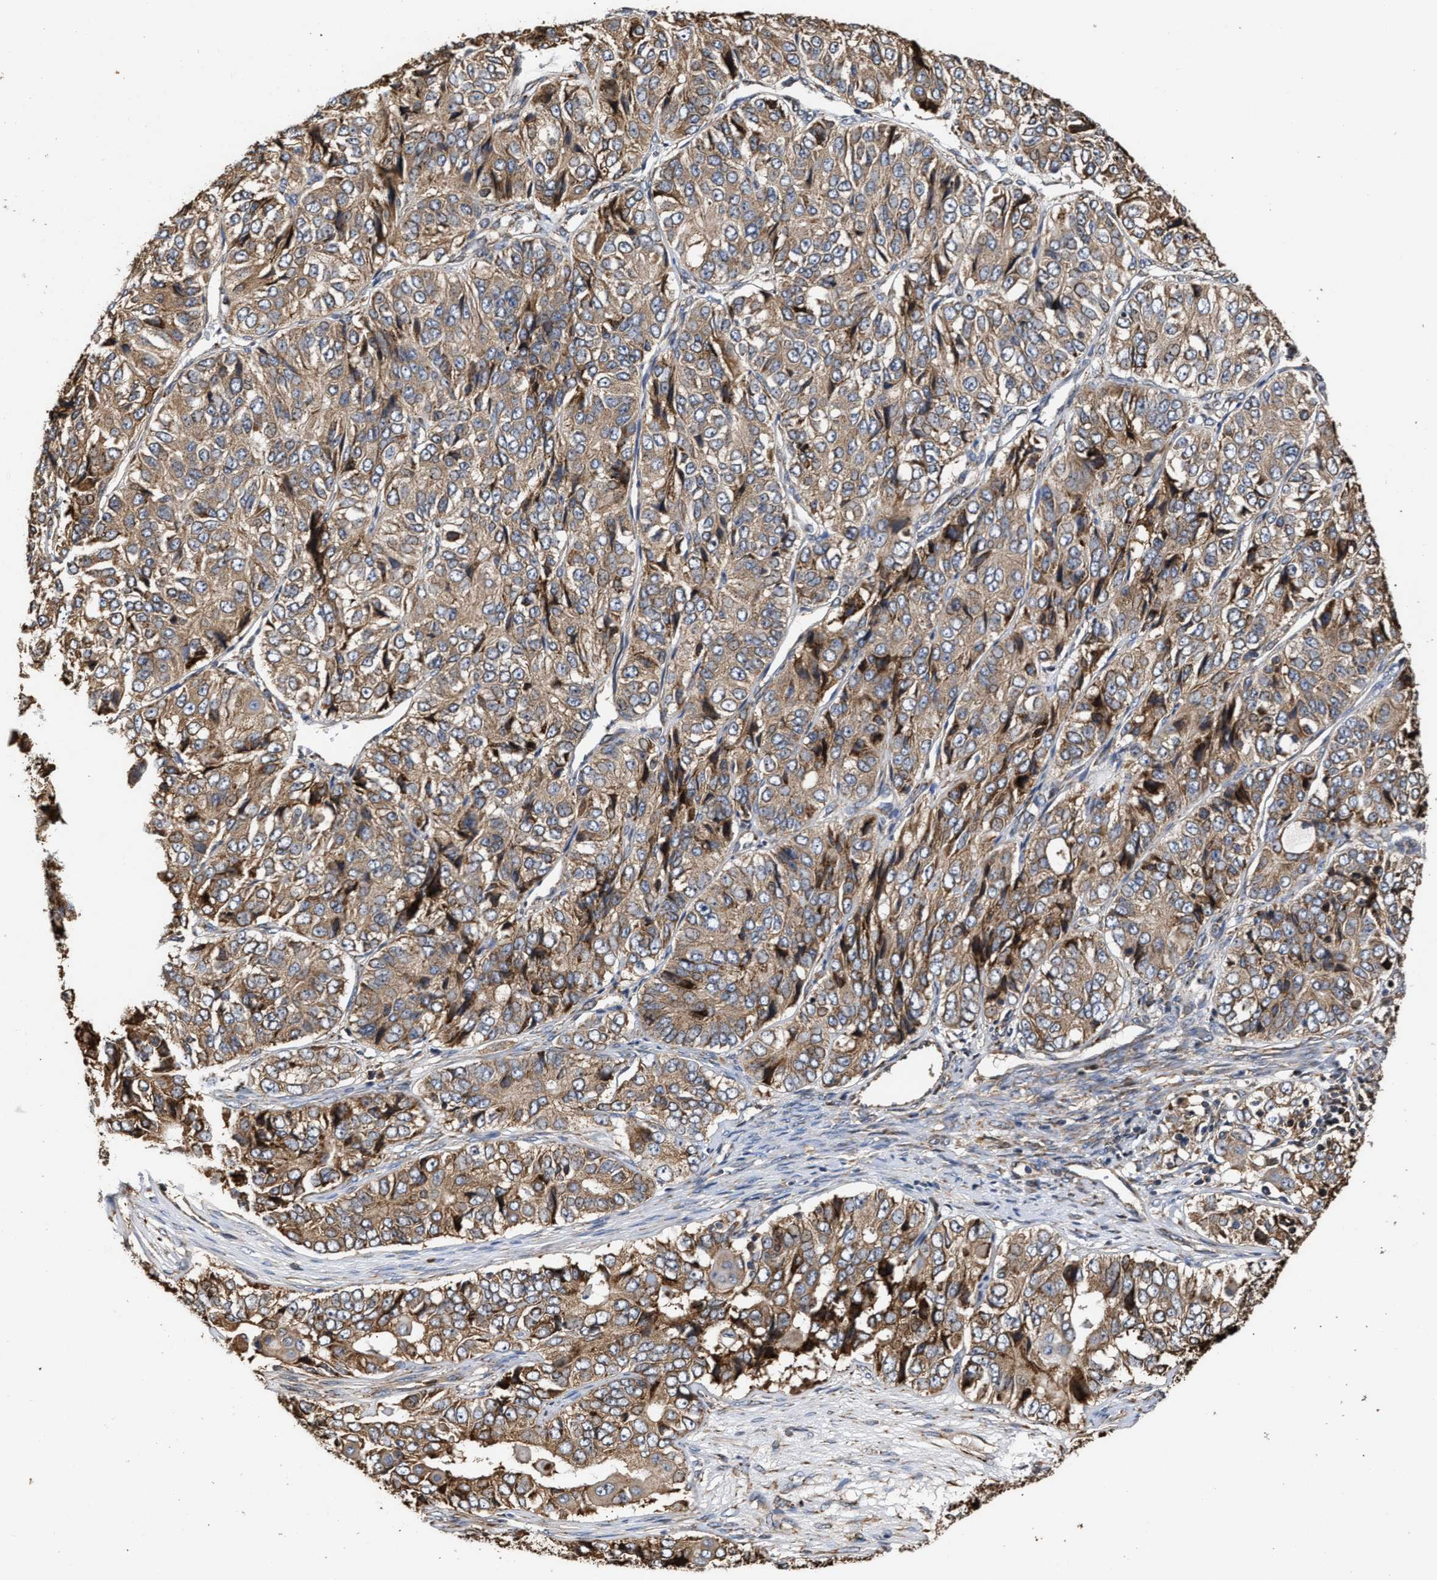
{"staining": {"intensity": "moderate", "quantity": ">75%", "location": "cytoplasmic/membranous"}, "tissue": "ovarian cancer", "cell_type": "Tumor cells", "image_type": "cancer", "snomed": [{"axis": "morphology", "description": "Carcinoma, endometroid"}, {"axis": "topography", "description": "Ovary"}], "caption": "Brown immunohistochemical staining in human ovarian cancer (endometroid carcinoma) reveals moderate cytoplasmic/membranous positivity in approximately >75% of tumor cells.", "gene": "GOSR1", "patient": {"sex": "female", "age": 51}}